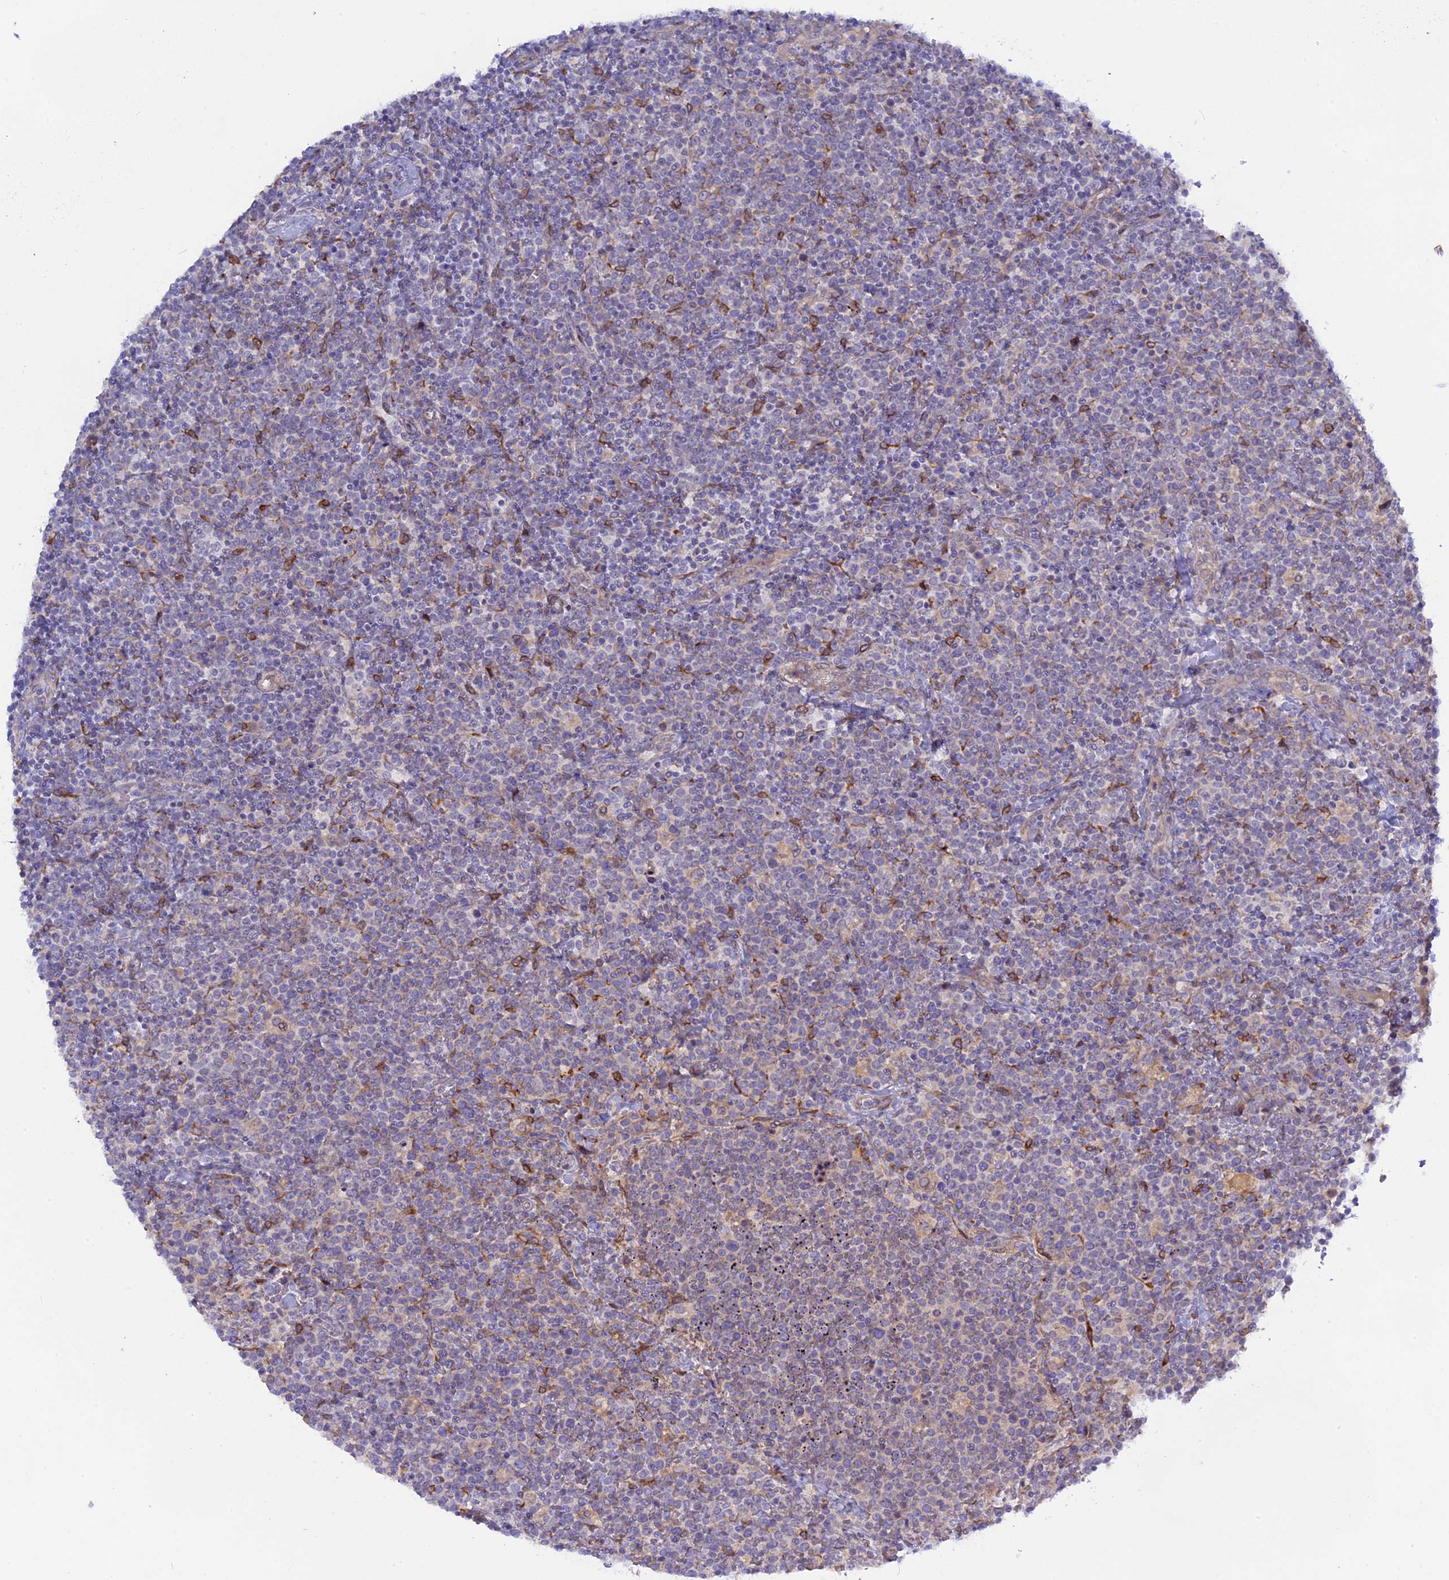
{"staining": {"intensity": "negative", "quantity": "none", "location": "none"}, "tissue": "lymphoma", "cell_type": "Tumor cells", "image_type": "cancer", "snomed": [{"axis": "morphology", "description": "Malignant lymphoma, non-Hodgkin's type, High grade"}, {"axis": "topography", "description": "Lymph node"}], "caption": "Protein analysis of lymphoma shows no significant expression in tumor cells.", "gene": "TLCD1", "patient": {"sex": "male", "age": 61}}